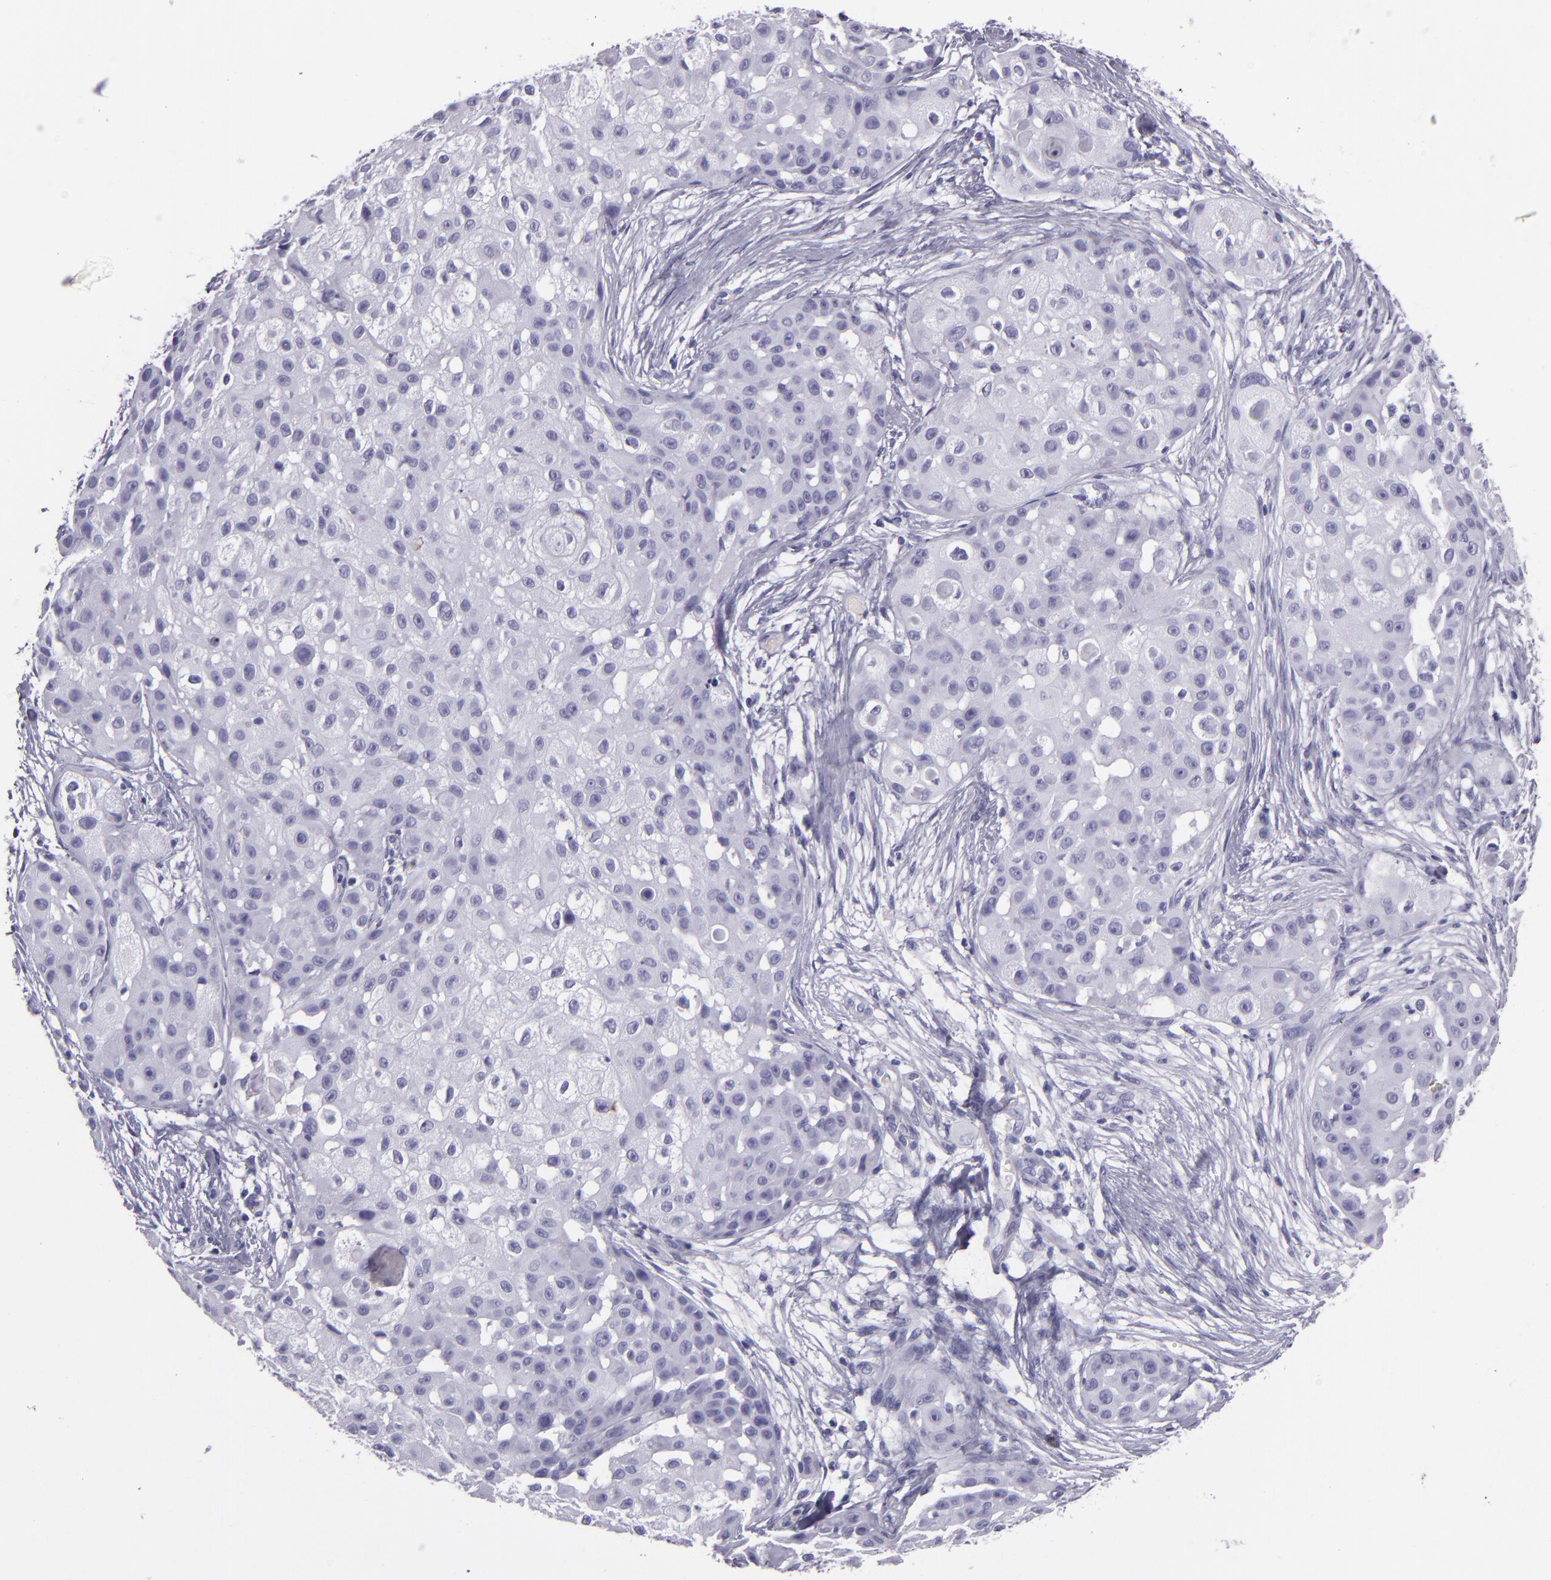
{"staining": {"intensity": "negative", "quantity": "none", "location": "none"}, "tissue": "skin cancer", "cell_type": "Tumor cells", "image_type": "cancer", "snomed": [{"axis": "morphology", "description": "Squamous cell carcinoma, NOS"}, {"axis": "topography", "description": "Skin"}], "caption": "Protein analysis of skin cancer displays no significant staining in tumor cells.", "gene": "CR2", "patient": {"sex": "female", "age": 57}}